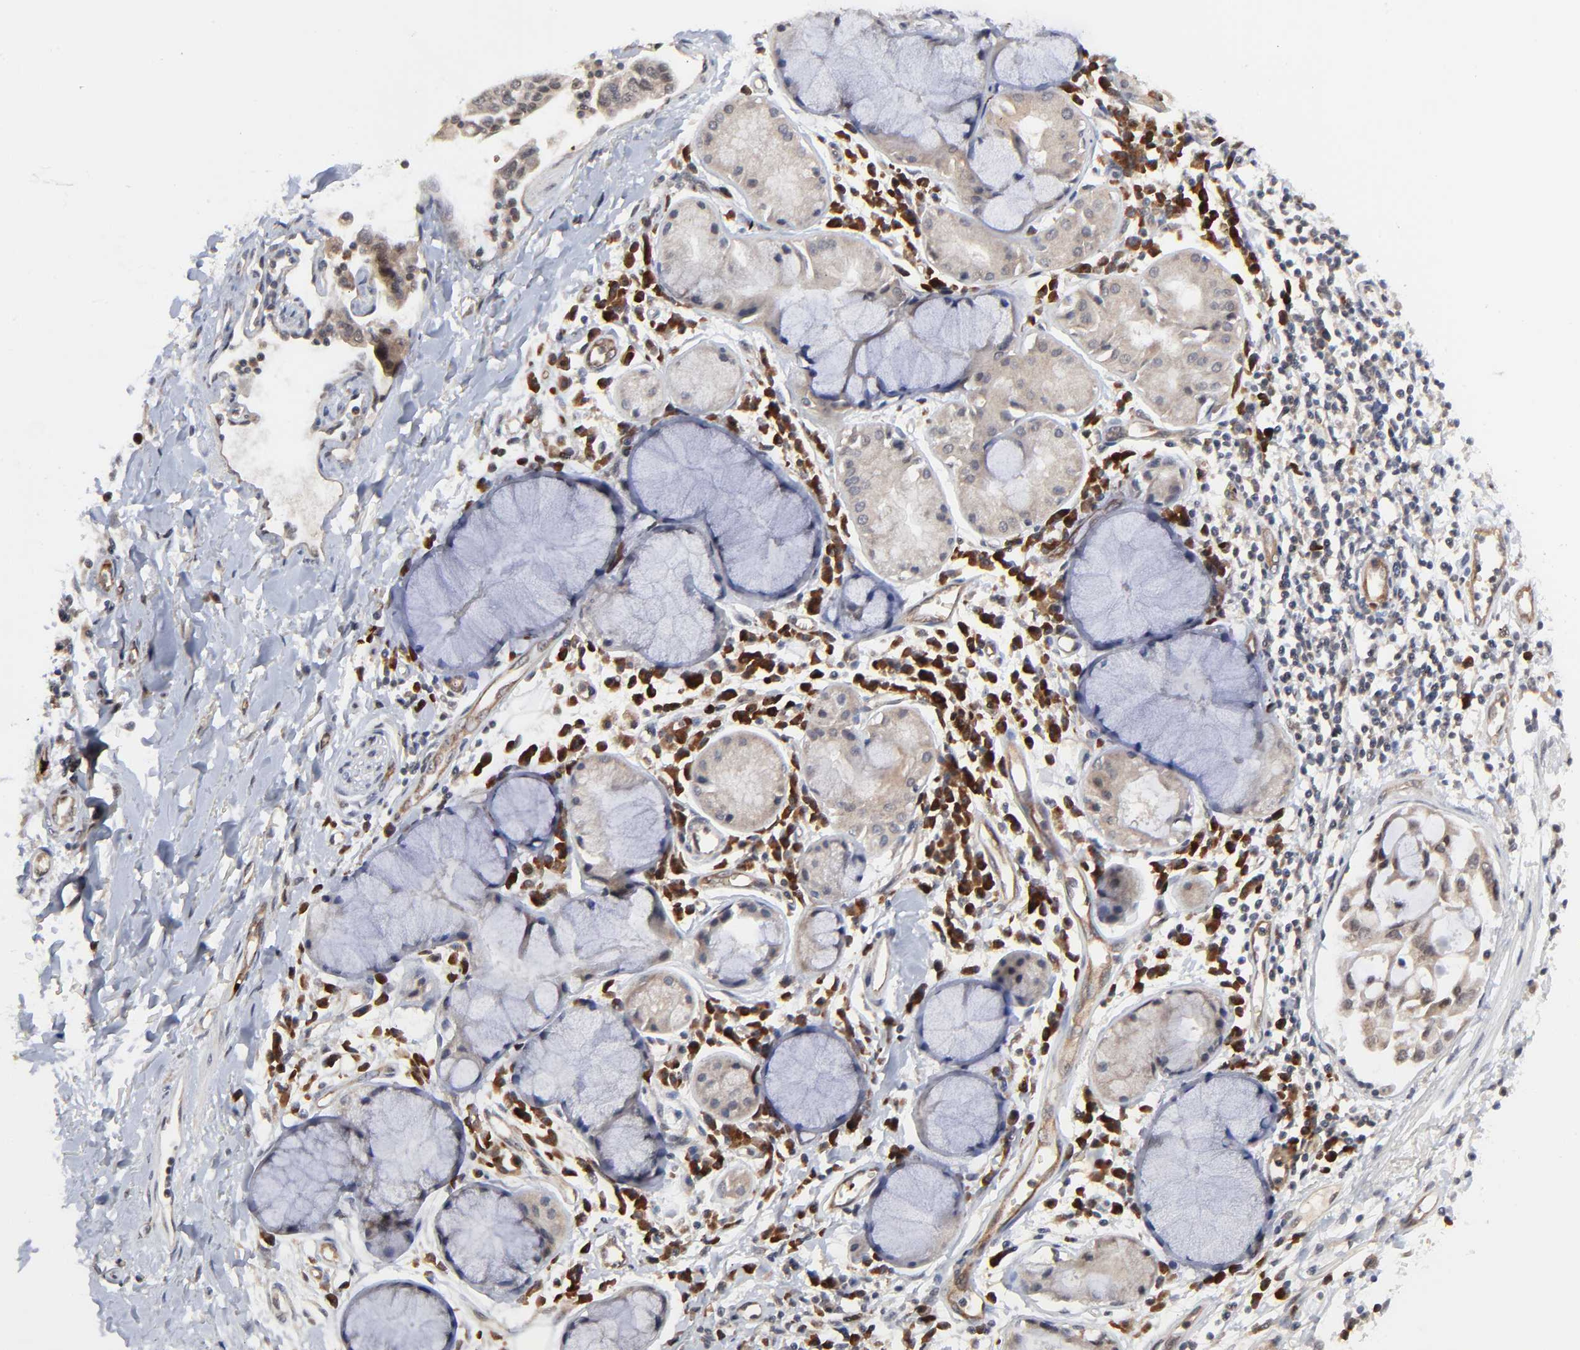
{"staining": {"intensity": "negative", "quantity": "none", "location": "none"}, "tissue": "adipose tissue", "cell_type": "Adipocytes", "image_type": "normal", "snomed": [{"axis": "morphology", "description": "Normal tissue, NOS"}, {"axis": "morphology", "description": "Adenocarcinoma, NOS"}, {"axis": "topography", "description": "Cartilage tissue"}, {"axis": "topography", "description": "Bronchus"}, {"axis": "topography", "description": "Lung"}], "caption": "The IHC micrograph has no significant staining in adipocytes of adipose tissue.", "gene": "CASP10", "patient": {"sex": "female", "age": 67}}